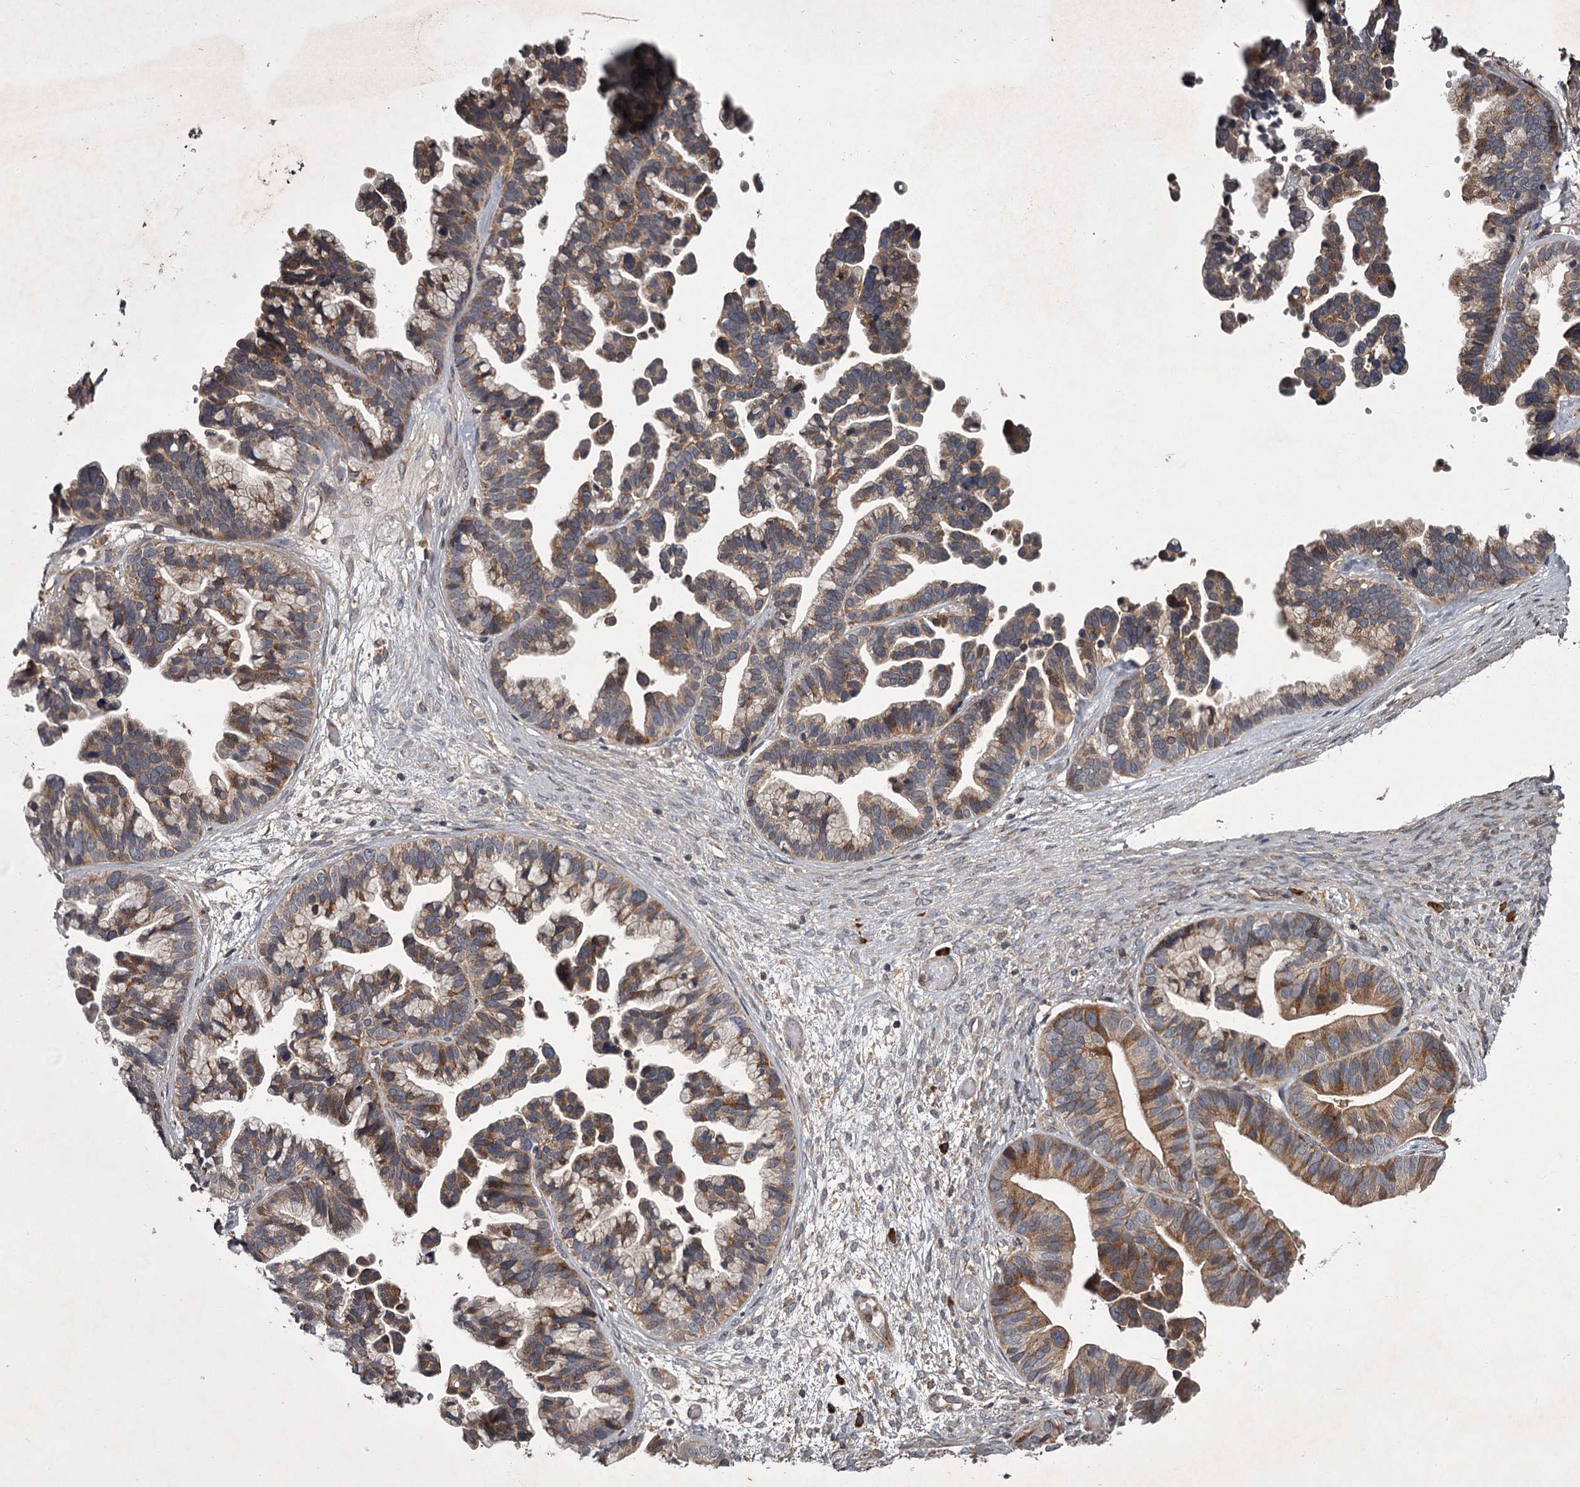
{"staining": {"intensity": "moderate", "quantity": ">75%", "location": "cytoplasmic/membranous"}, "tissue": "ovarian cancer", "cell_type": "Tumor cells", "image_type": "cancer", "snomed": [{"axis": "morphology", "description": "Cystadenocarcinoma, serous, NOS"}, {"axis": "topography", "description": "Ovary"}], "caption": "This histopathology image demonstrates serous cystadenocarcinoma (ovarian) stained with IHC to label a protein in brown. The cytoplasmic/membranous of tumor cells show moderate positivity for the protein. Nuclei are counter-stained blue.", "gene": "UNC93B1", "patient": {"sex": "female", "age": 56}}